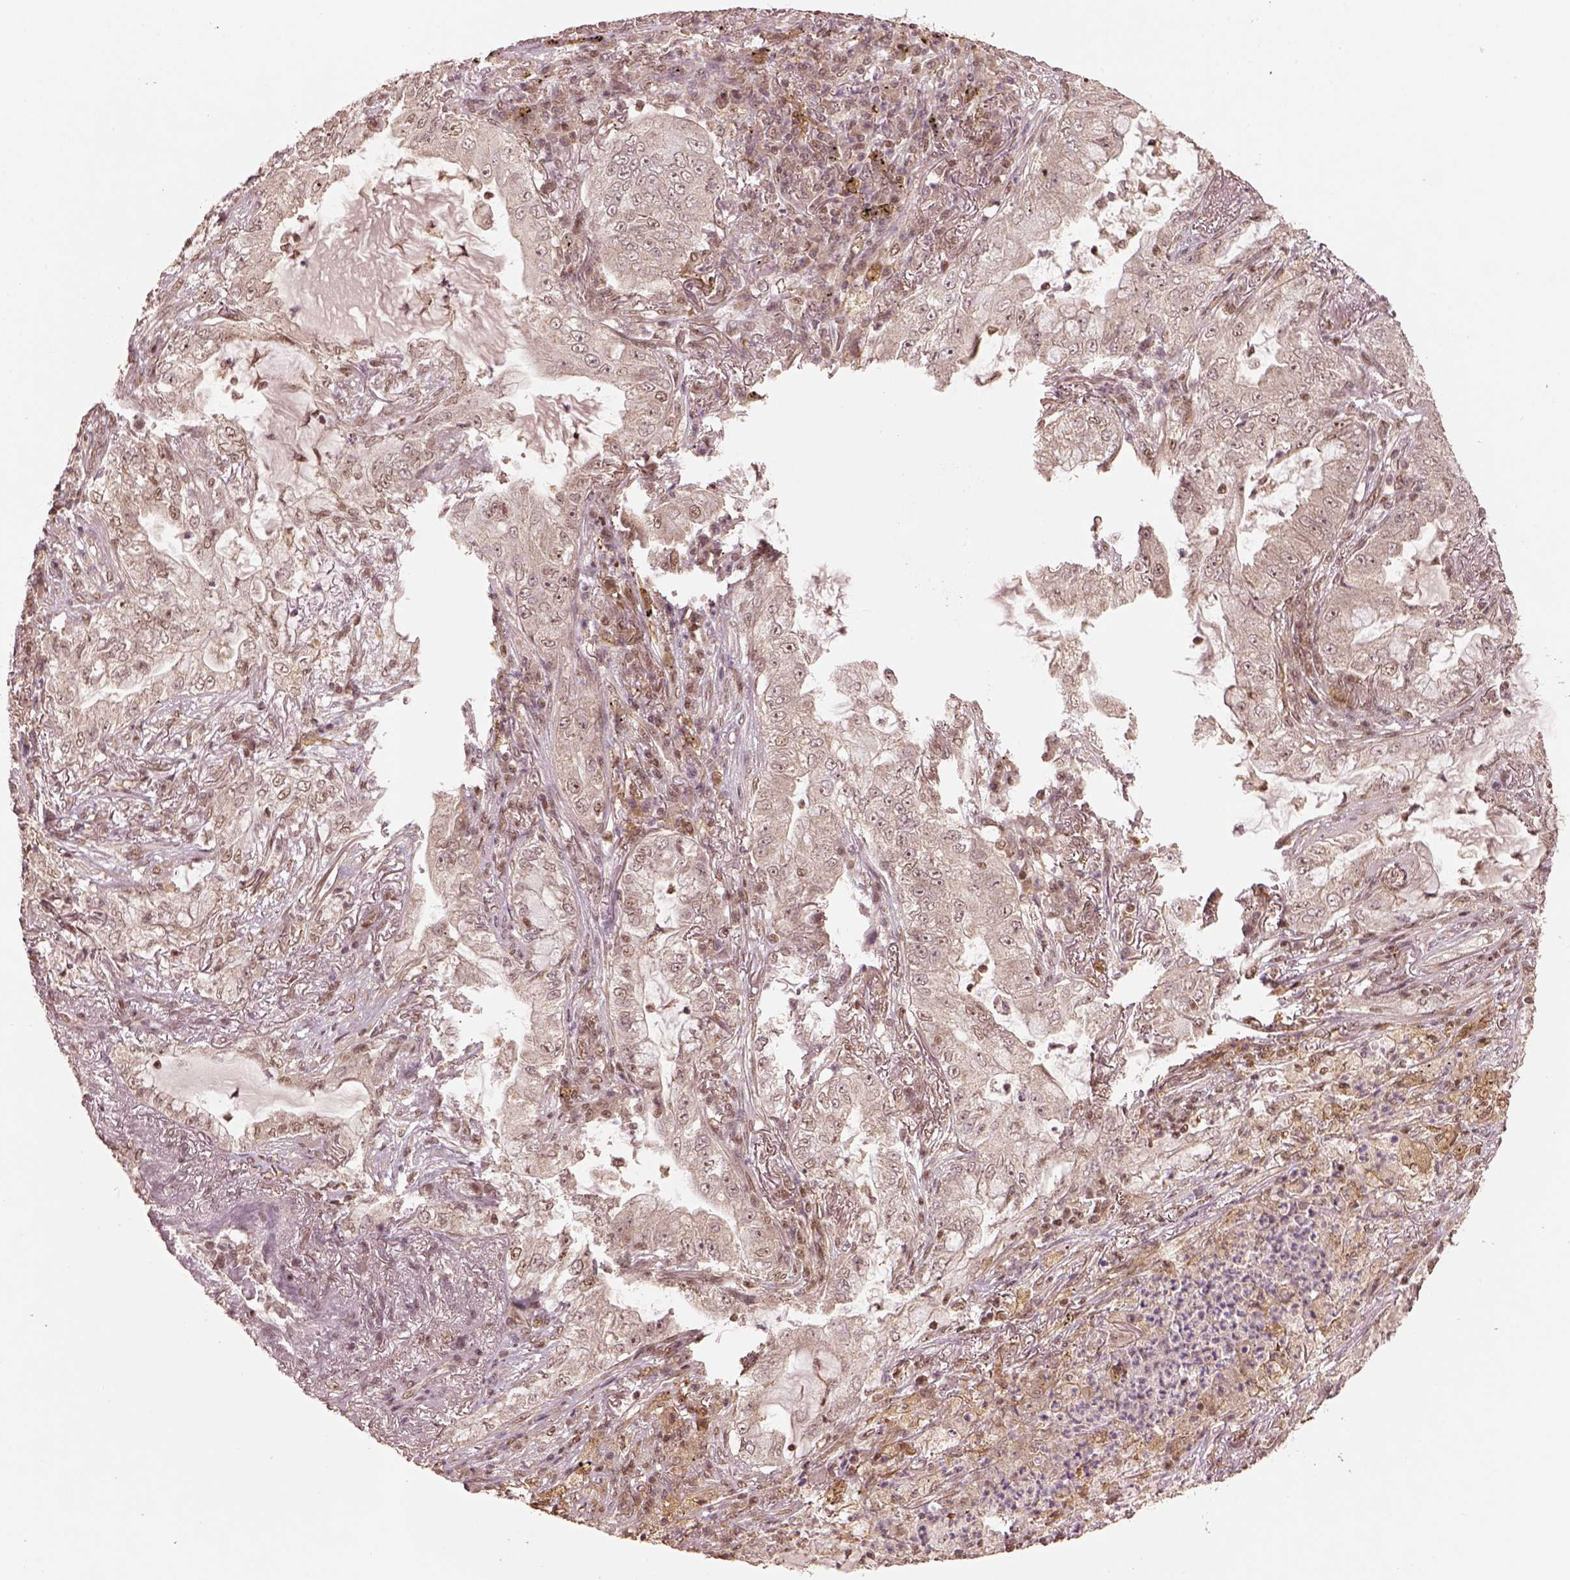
{"staining": {"intensity": "weak", "quantity": "<25%", "location": "nuclear"}, "tissue": "lung cancer", "cell_type": "Tumor cells", "image_type": "cancer", "snomed": [{"axis": "morphology", "description": "Adenocarcinoma, NOS"}, {"axis": "topography", "description": "Lung"}], "caption": "Adenocarcinoma (lung) was stained to show a protein in brown. There is no significant expression in tumor cells.", "gene": "BRD9", "patient": {"sex": "female", "age": 73}}